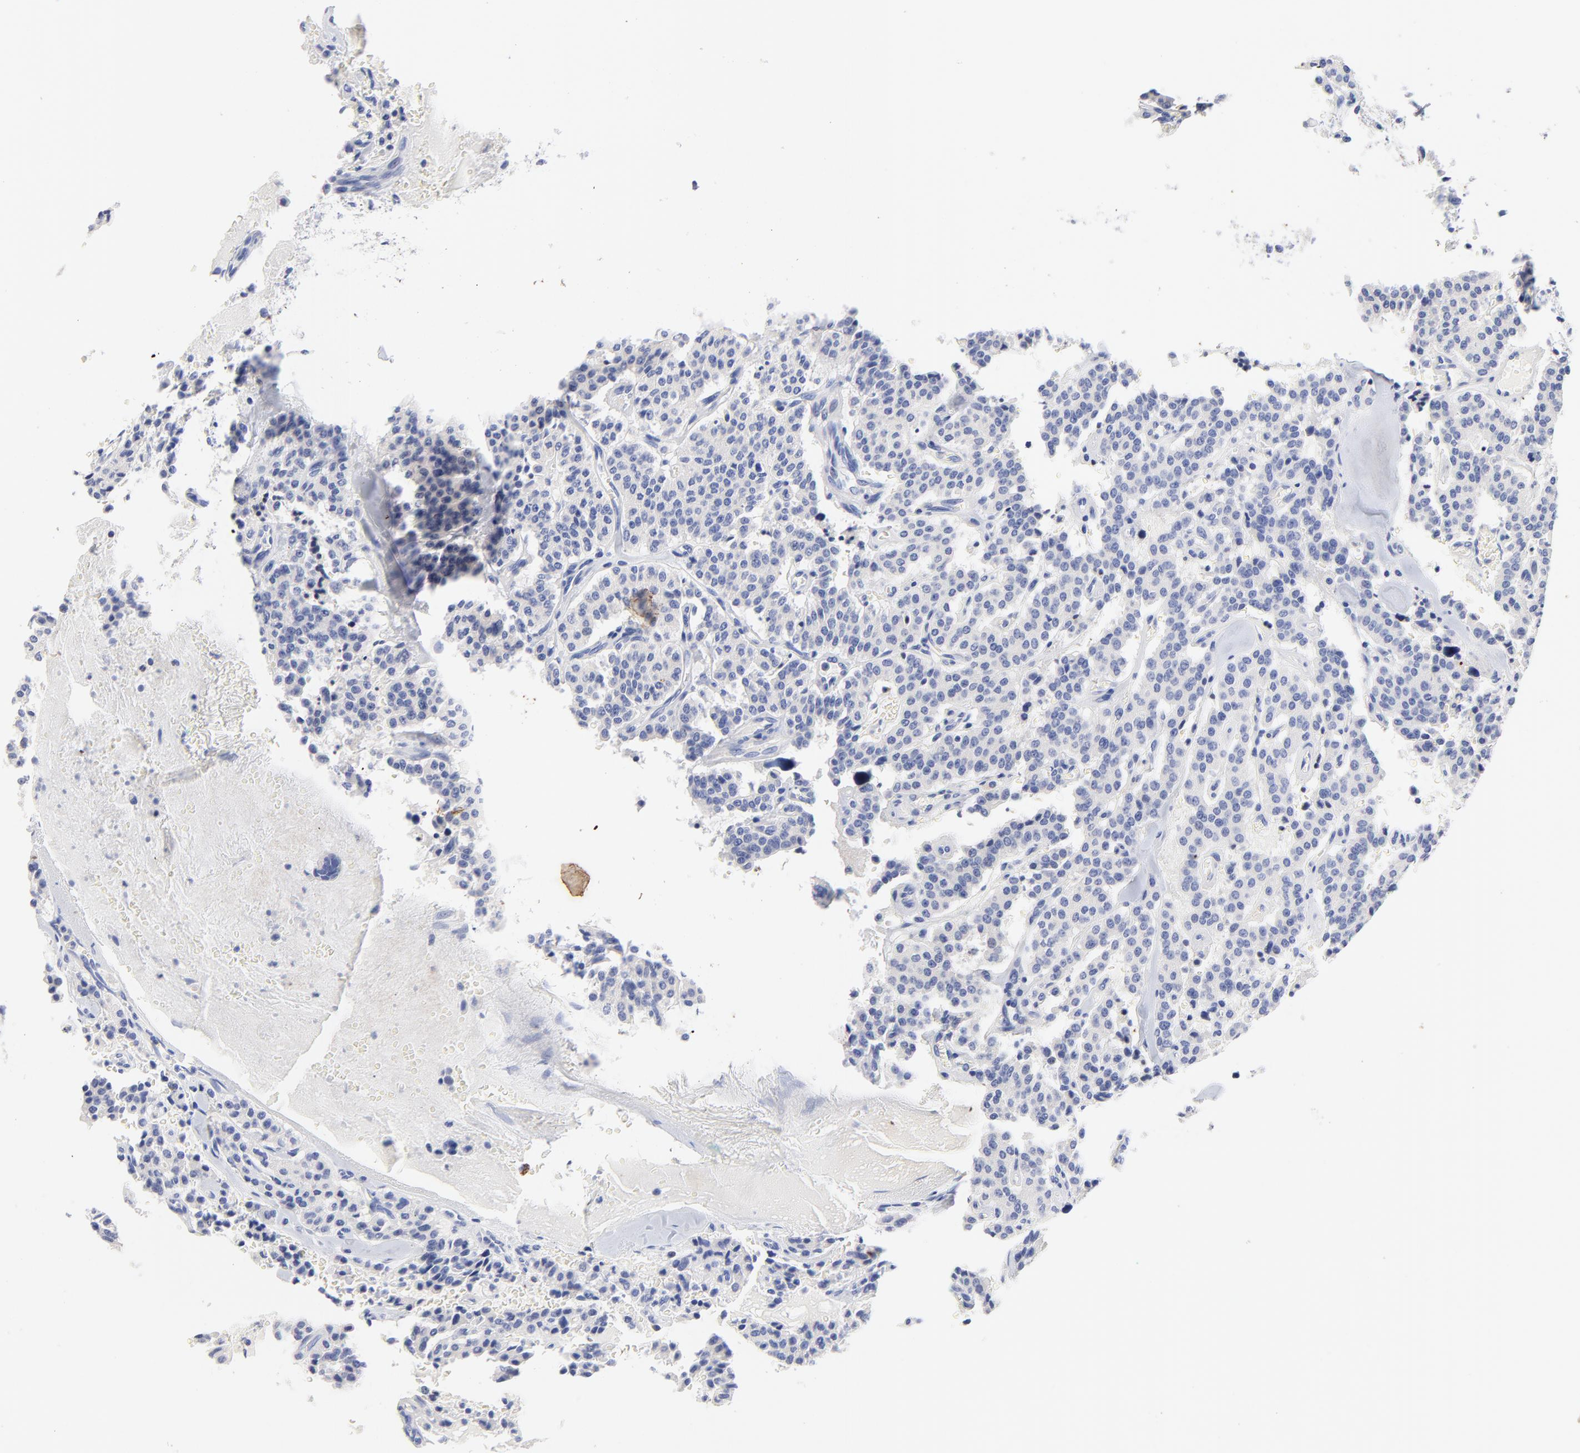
{"staining": {"intensity": "negative", "quantity": "none", "location": "none"}, "tissue": "carcinoid", "cell_type": "Tumor cells", "image_type": "cancer", "snomed": [{"axis": "morphology", "description": "Carcinoid, malignant, NOS"}, {"axis": "topography", "description": "Bronchus"}], "caption": "A histopathology image of human carcinoid is negative for staining in tumor cells. (Stains: DAB immunohistochemistry (IHC) with hematoxylin counter stain, Microscopy: brightfield microscopy at high magnification).", "gene": "FBXO10", "patient": {"sex": "male", "age": 55}}